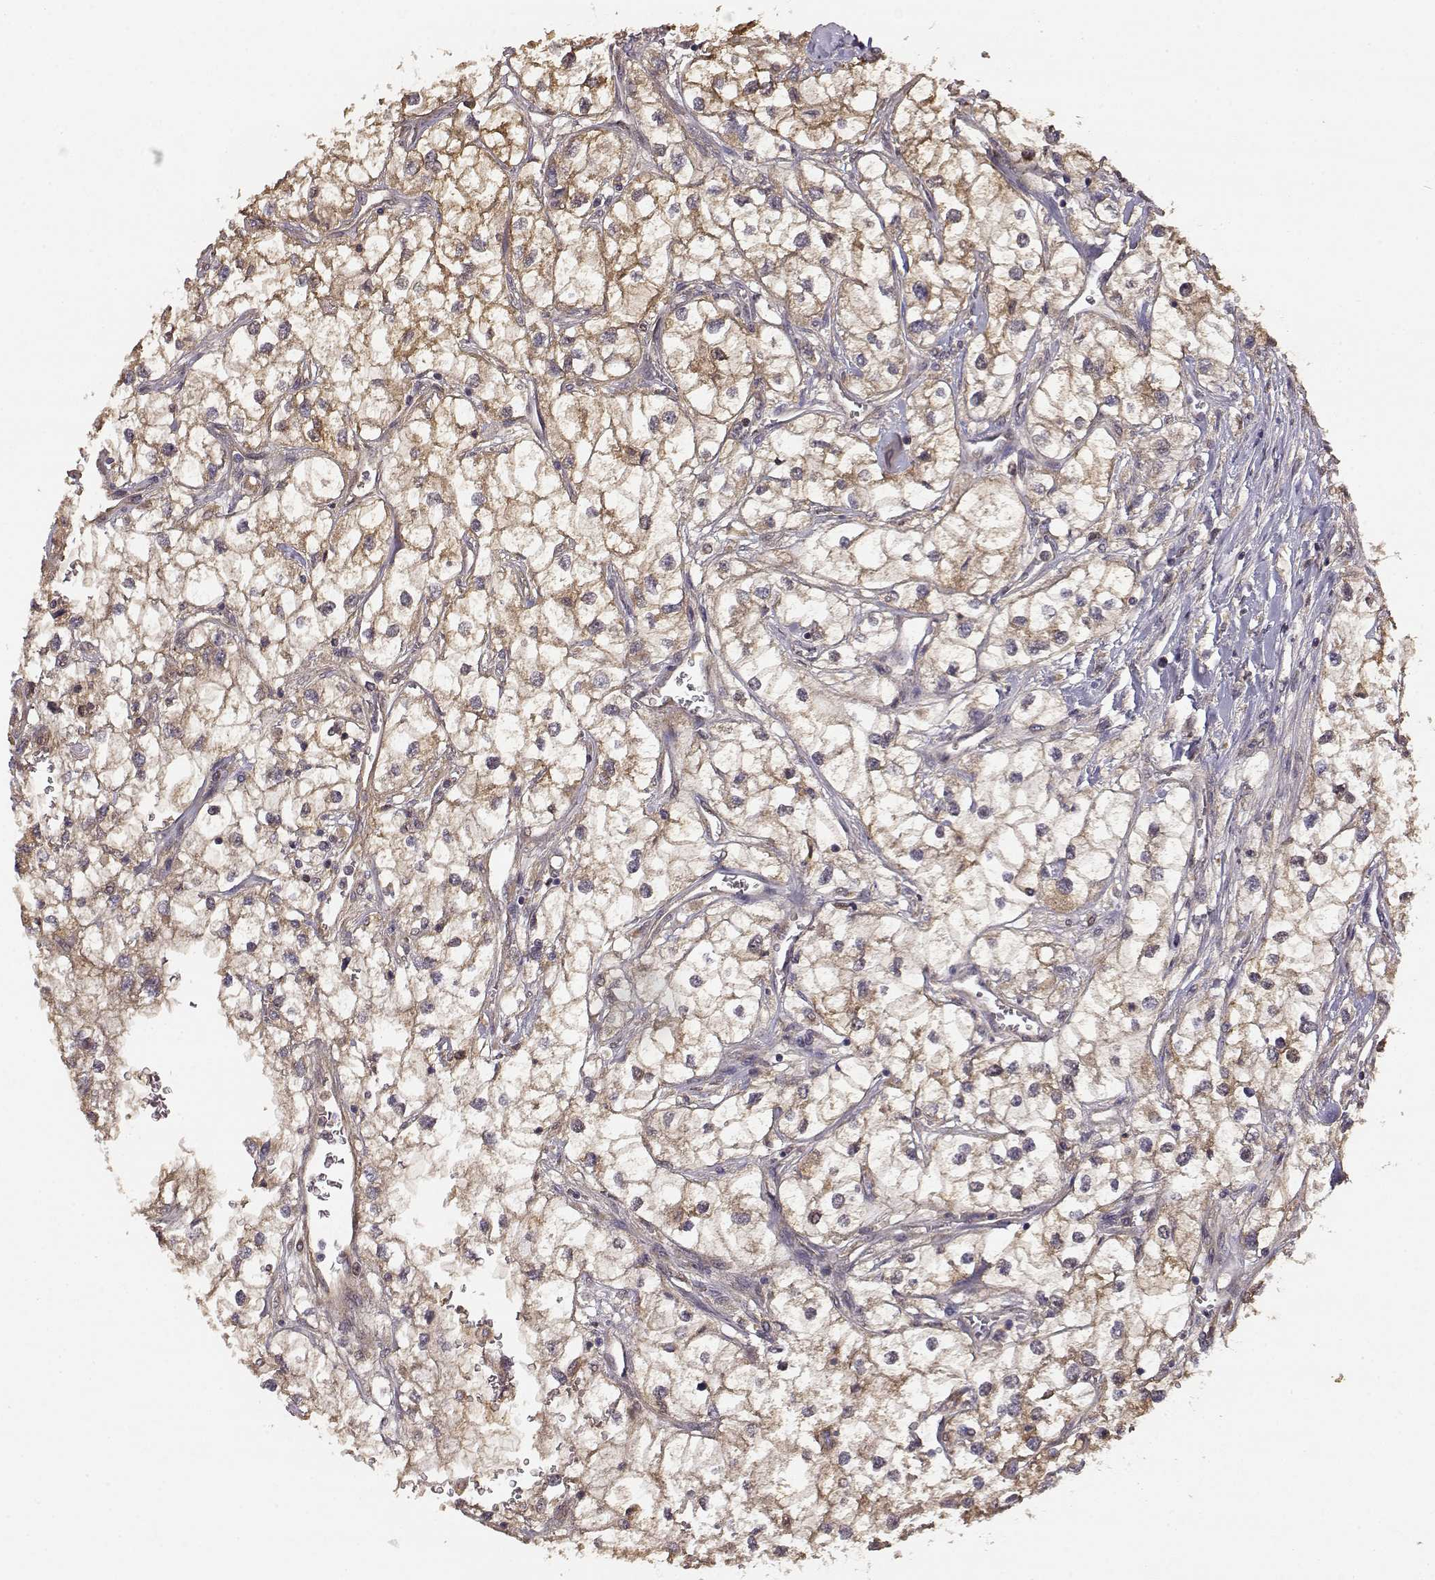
{"staining": {"intensity": "moderate", "quantity": ">75%", "location": "cytoplasmic/membranous"}, "tissue": "renal cancer", "cell_type": "Tumor cells", "image_type": "cancer", "snomed": [{"axis": "morphology", "description": "Adenocarcinoma, NOS"}, {"axis": "topography", "description": "Kidney"}], "caption": "DAB (3,3'-diaminobenzidine) immunohistochemical staining of human renal cancer reveals moderate cytoplasmic/membranous protein staining in about >75% of tumor cells. (Stains: DAB in brown, nuclei in blue, Microscopy: brightfield microscopy at high magnification).", "gene": "CRIM1", "patient": {"sex": "male", "age": 59}}